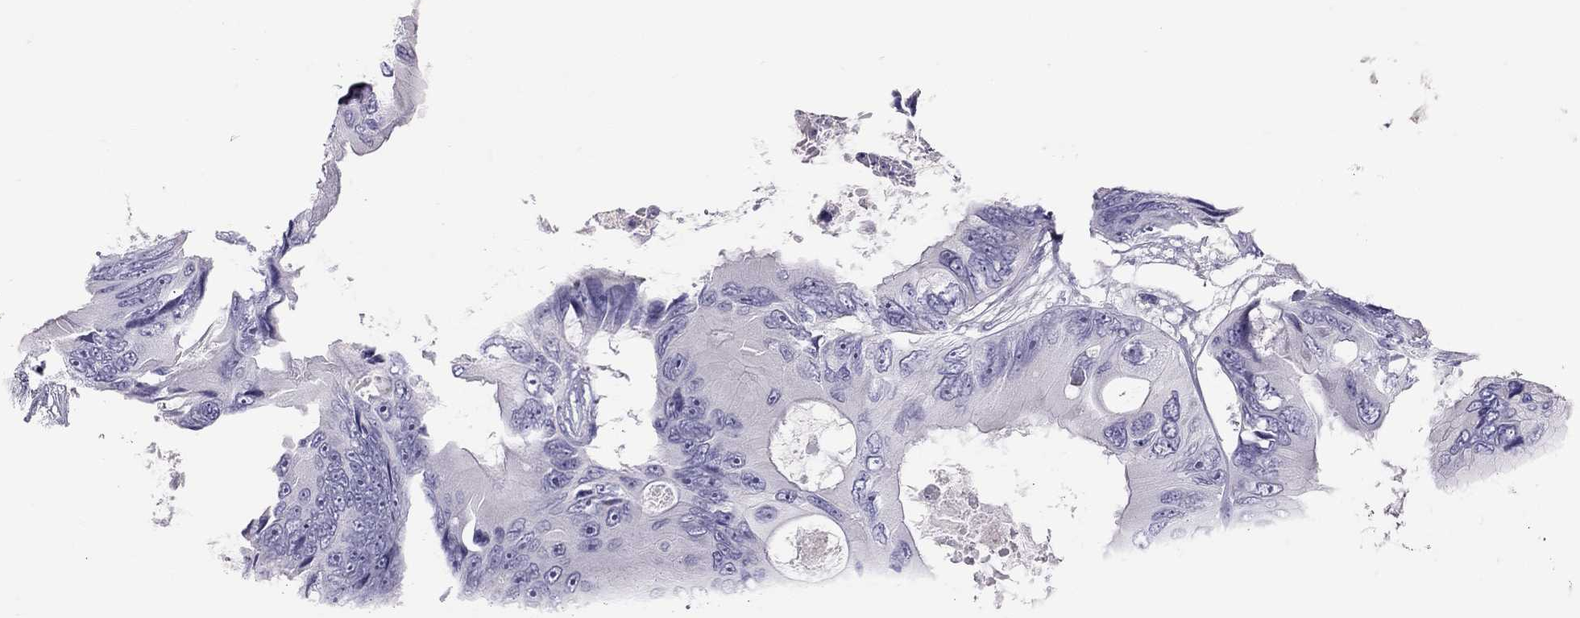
{"staining": {"intensity": "negative", "quantity": "none", "location": "none"}, "tissue": "colorectal cancer", "cell_type": "Tumor cells", "image_type": "cancer", "snomed": [{"axis": "morphology", "description": "Adenocarcinoma, NOS"}, {"axis": "topography", "description": "Rectum"}], "caption": "Colorectal cancer (adenocarcinoma) was stained to show a protein in brown. There is no significant positivity in tumor cells.", "gene": "IL17REL", "patient": {"sex": "male", "age": 63}}